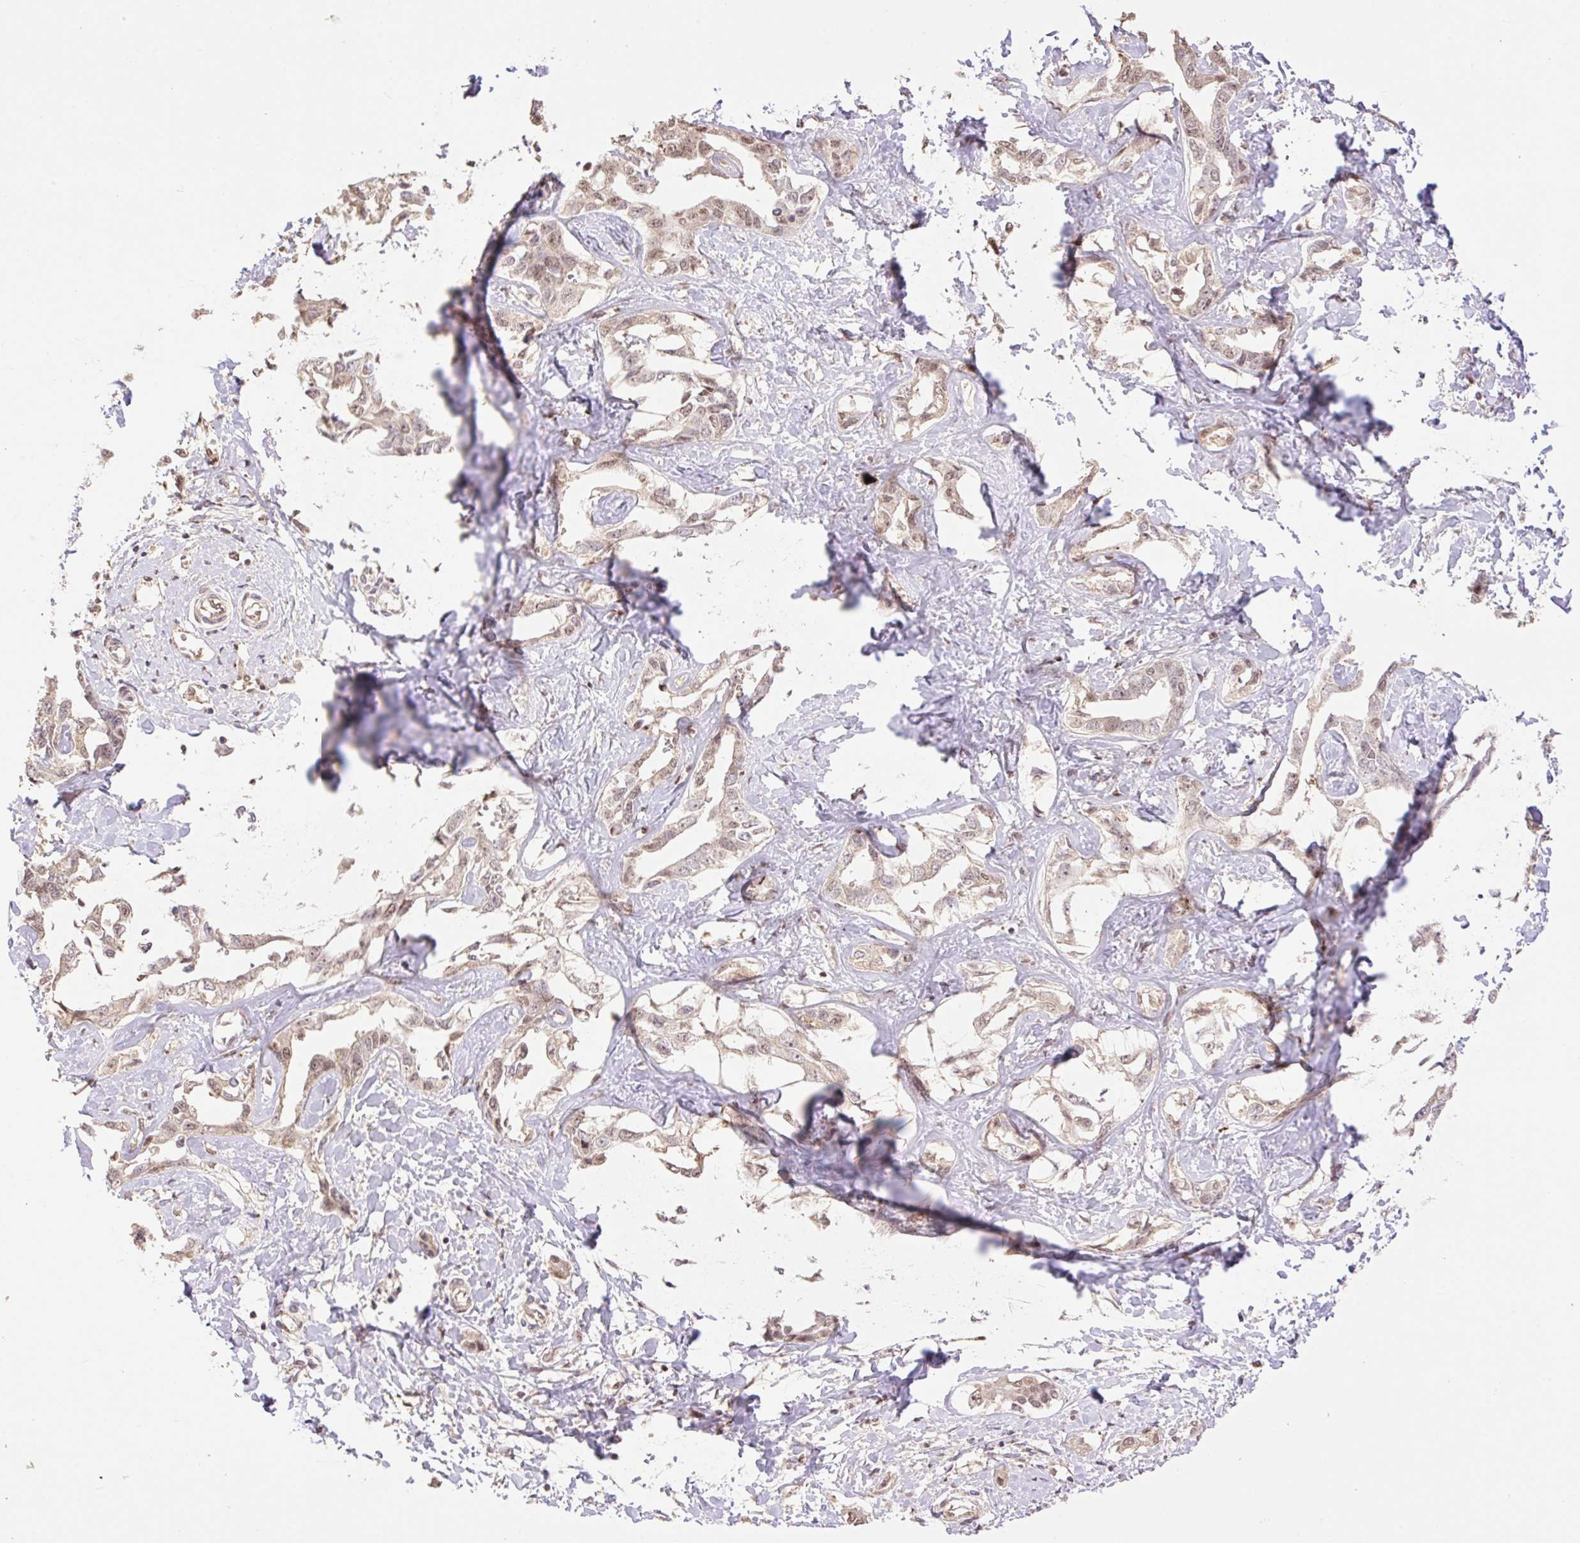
{"staining": {"intensity": "weak", "quantity": ">75%", "location": "cytoplasmic/membranous,nuclear"}, "tissue": "liver cancer", "cell_type": "Tumor cells", "image_type": "cancer", "snomed": [{"axis": "morphology", "description": "Cholangiocarcinoma"}, {"axis": "topography", "description": "Liver"}], "caption": "Tumor cells exhibit low levels of weak cytoplasmic/membranous and nuclear positivity in approximately >75% of cells in human cholangiocarcinoma (liver).", "gene": "VPS25", "patient": {"sex": "male", "age": 59}}